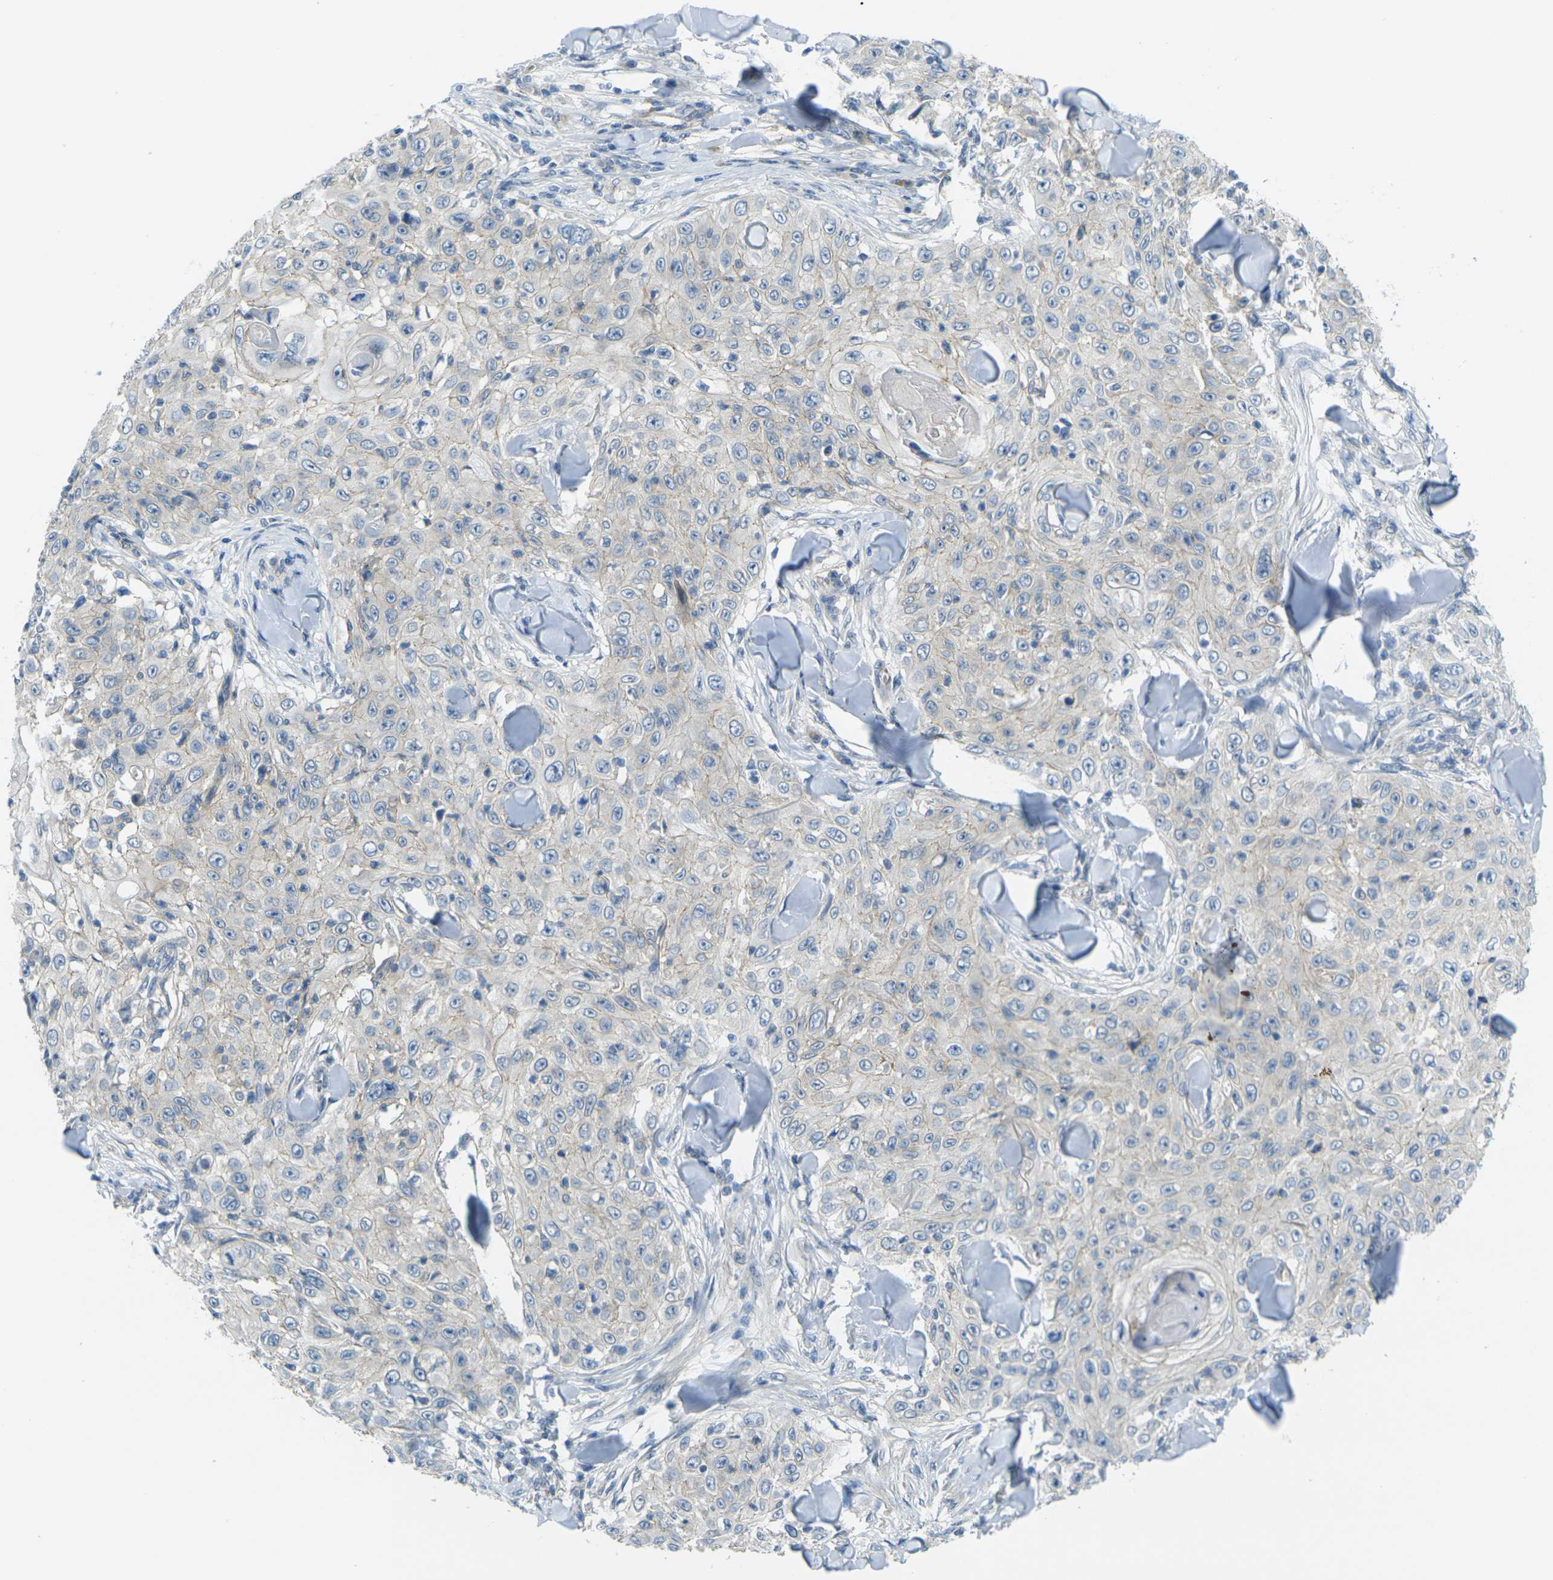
{"staining": {"intensity": "negative", "quantity": "none", "location": "none"}, "tissue": "skin cancer", "cell_type": "Tumor cells", "image_type": "cancer", "snomed": [{"axis": "morphology", "description": "Squamous cell carcinoma, NOS"}, {"axis": "topography", "description": "Skin"}], "caption": "Immunohistochemical staining of human skin cancer (squamous cell carcinoma) displays no significant expression in tumor cells.", "gene": "RHBDD1", "patient": {"sex": "male", "age": 86}}